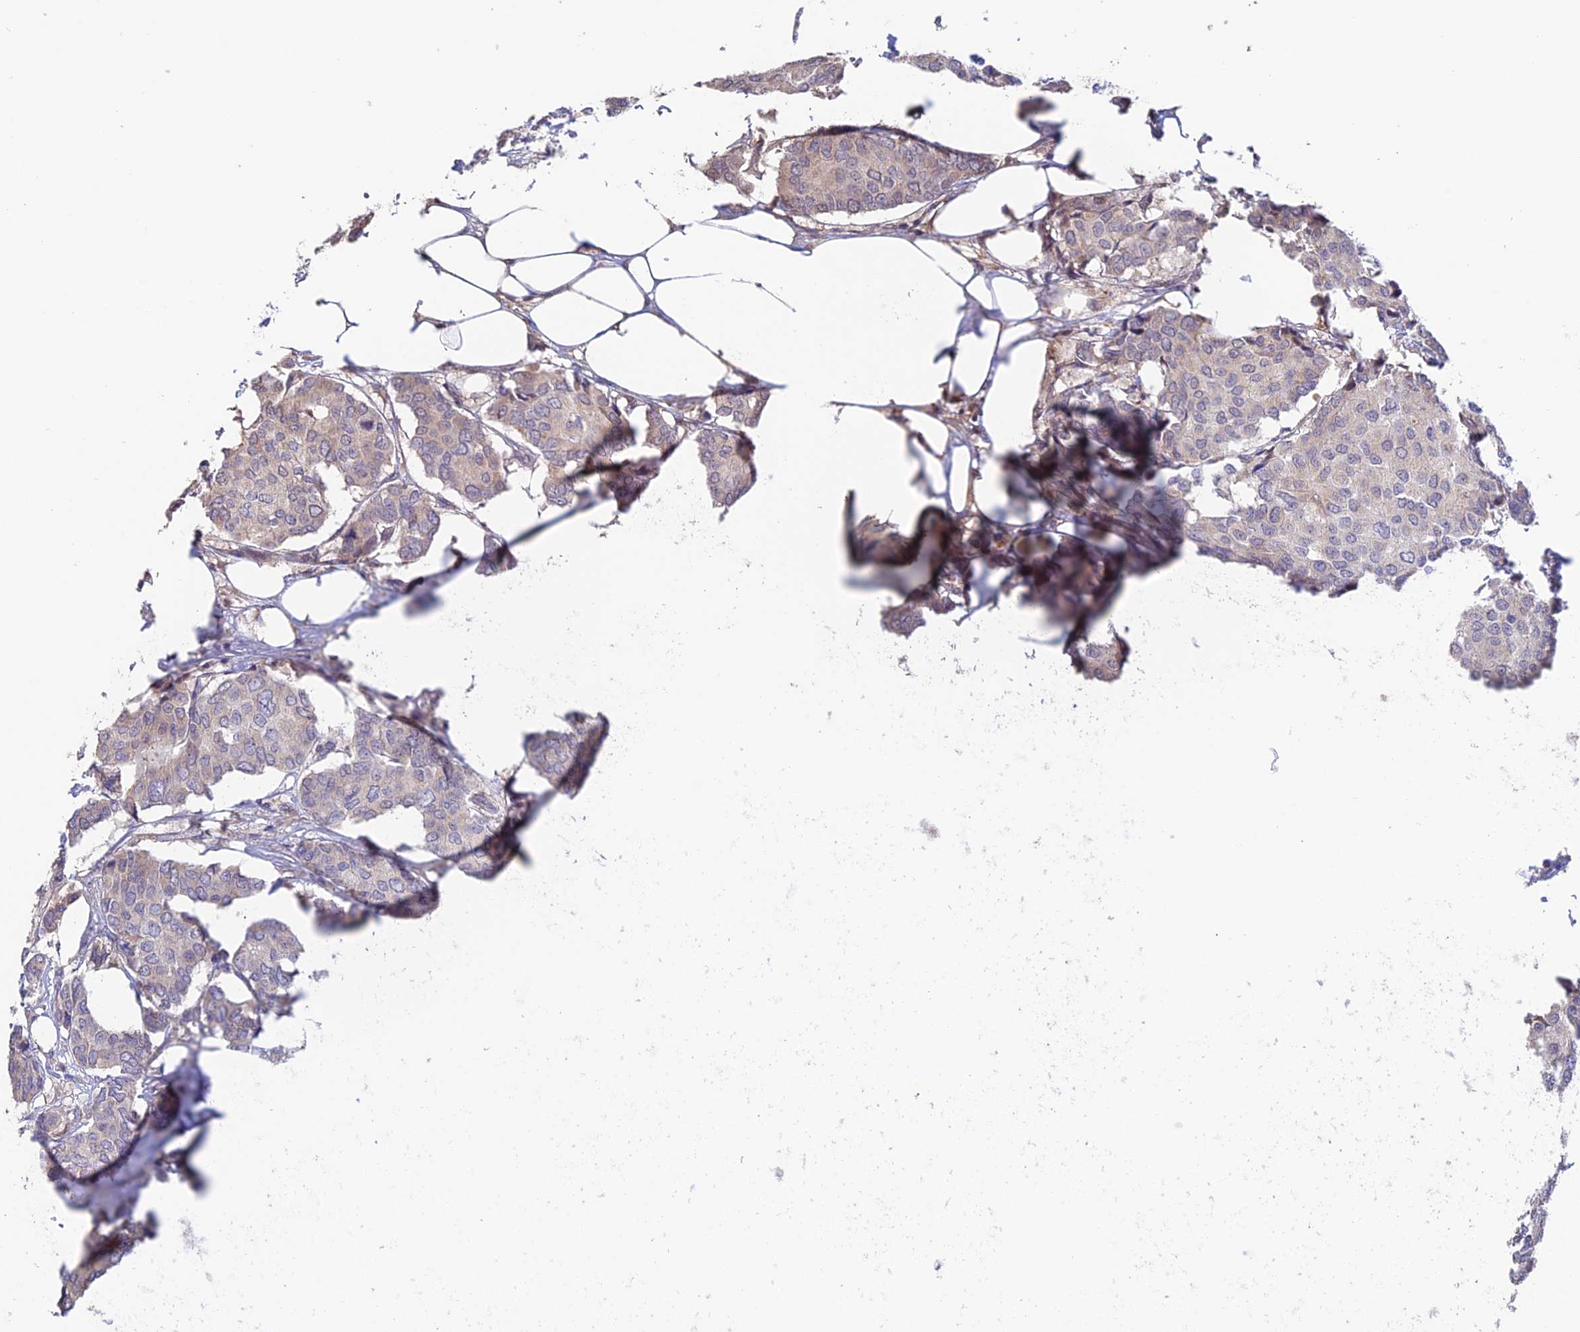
{"staining": {"intensity": "weak", "quantity": "<25%", "location": "cytoplasmic/membranous"}, "tissue": "breast cancer", "cell_type": "Tumor cells", "image_type": "cancer", "snomed": [{"axis": "morphology", "description": "Duct carcinoma"}, {"axis": "topography", "description": "Breast"}], "caption": "Tumor cells are negative for protein expression in human breast cancer (invasive ductal carcinoma).", "gene": "EMC3", "patient": {"sex": "female", "age": 75}}